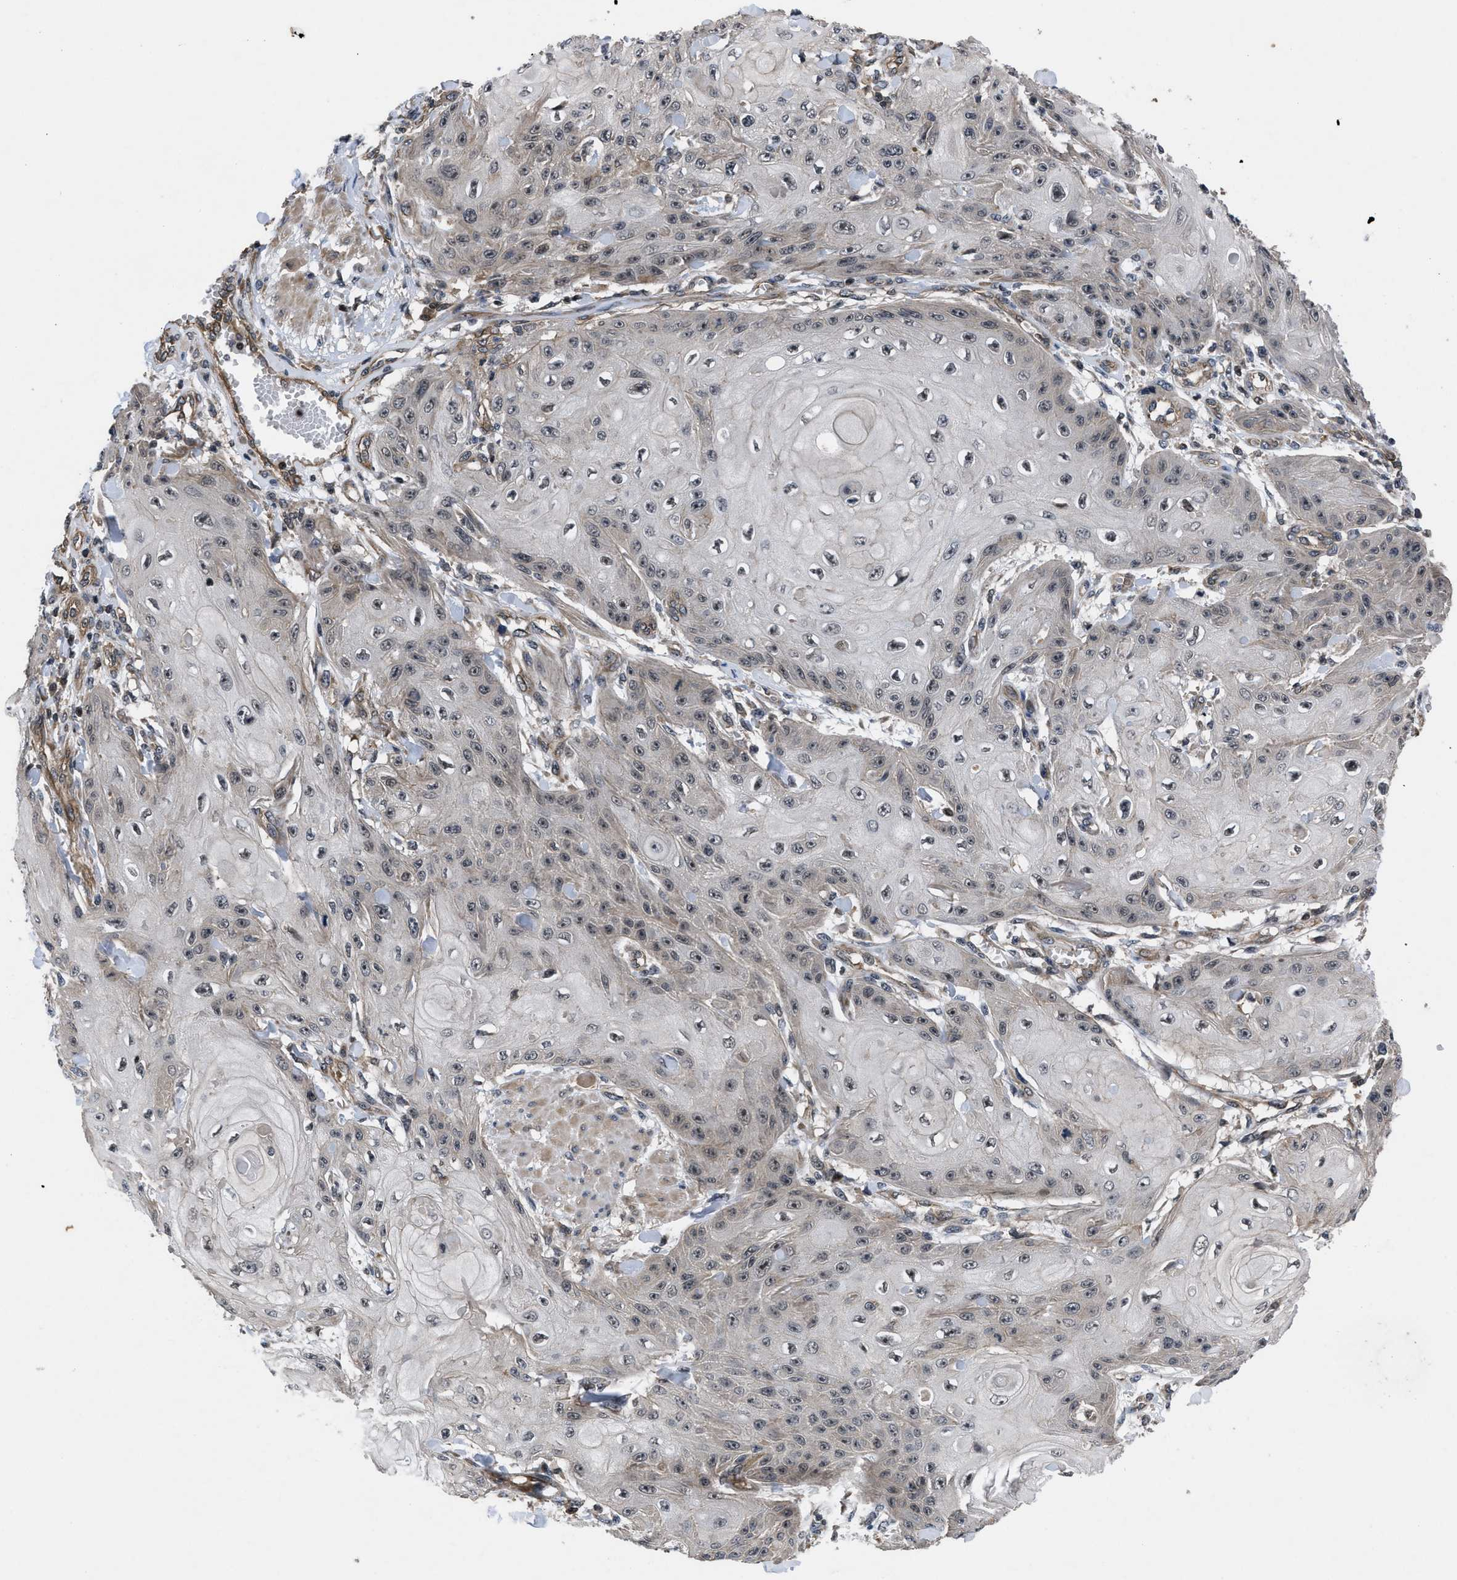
{"staining": {"intensity": "weak", "quantity": "25%-75%", "location": "cytoplasmic/membranous"}, "tissue": "skin cancer", "cell_type": "Tumor cells", "image_type": "cancer", "snomed": [{"axis": "morphology", "description": "Squamous cell carcinoma, NOS"}, {"axis": "topography", "description": "Skin"}], "caption": "Squamous cell carcinoma (skin) was stained to show a protein in brown. There is low levels of weak cytoplasmic/membranous expression in about 25%-75% of tumor cells. (DAB IHC, brown staining for protein, blue staining for nuclei).", "gene": "DNAJC14", "patient": {"sex": "male", "age": 74}}